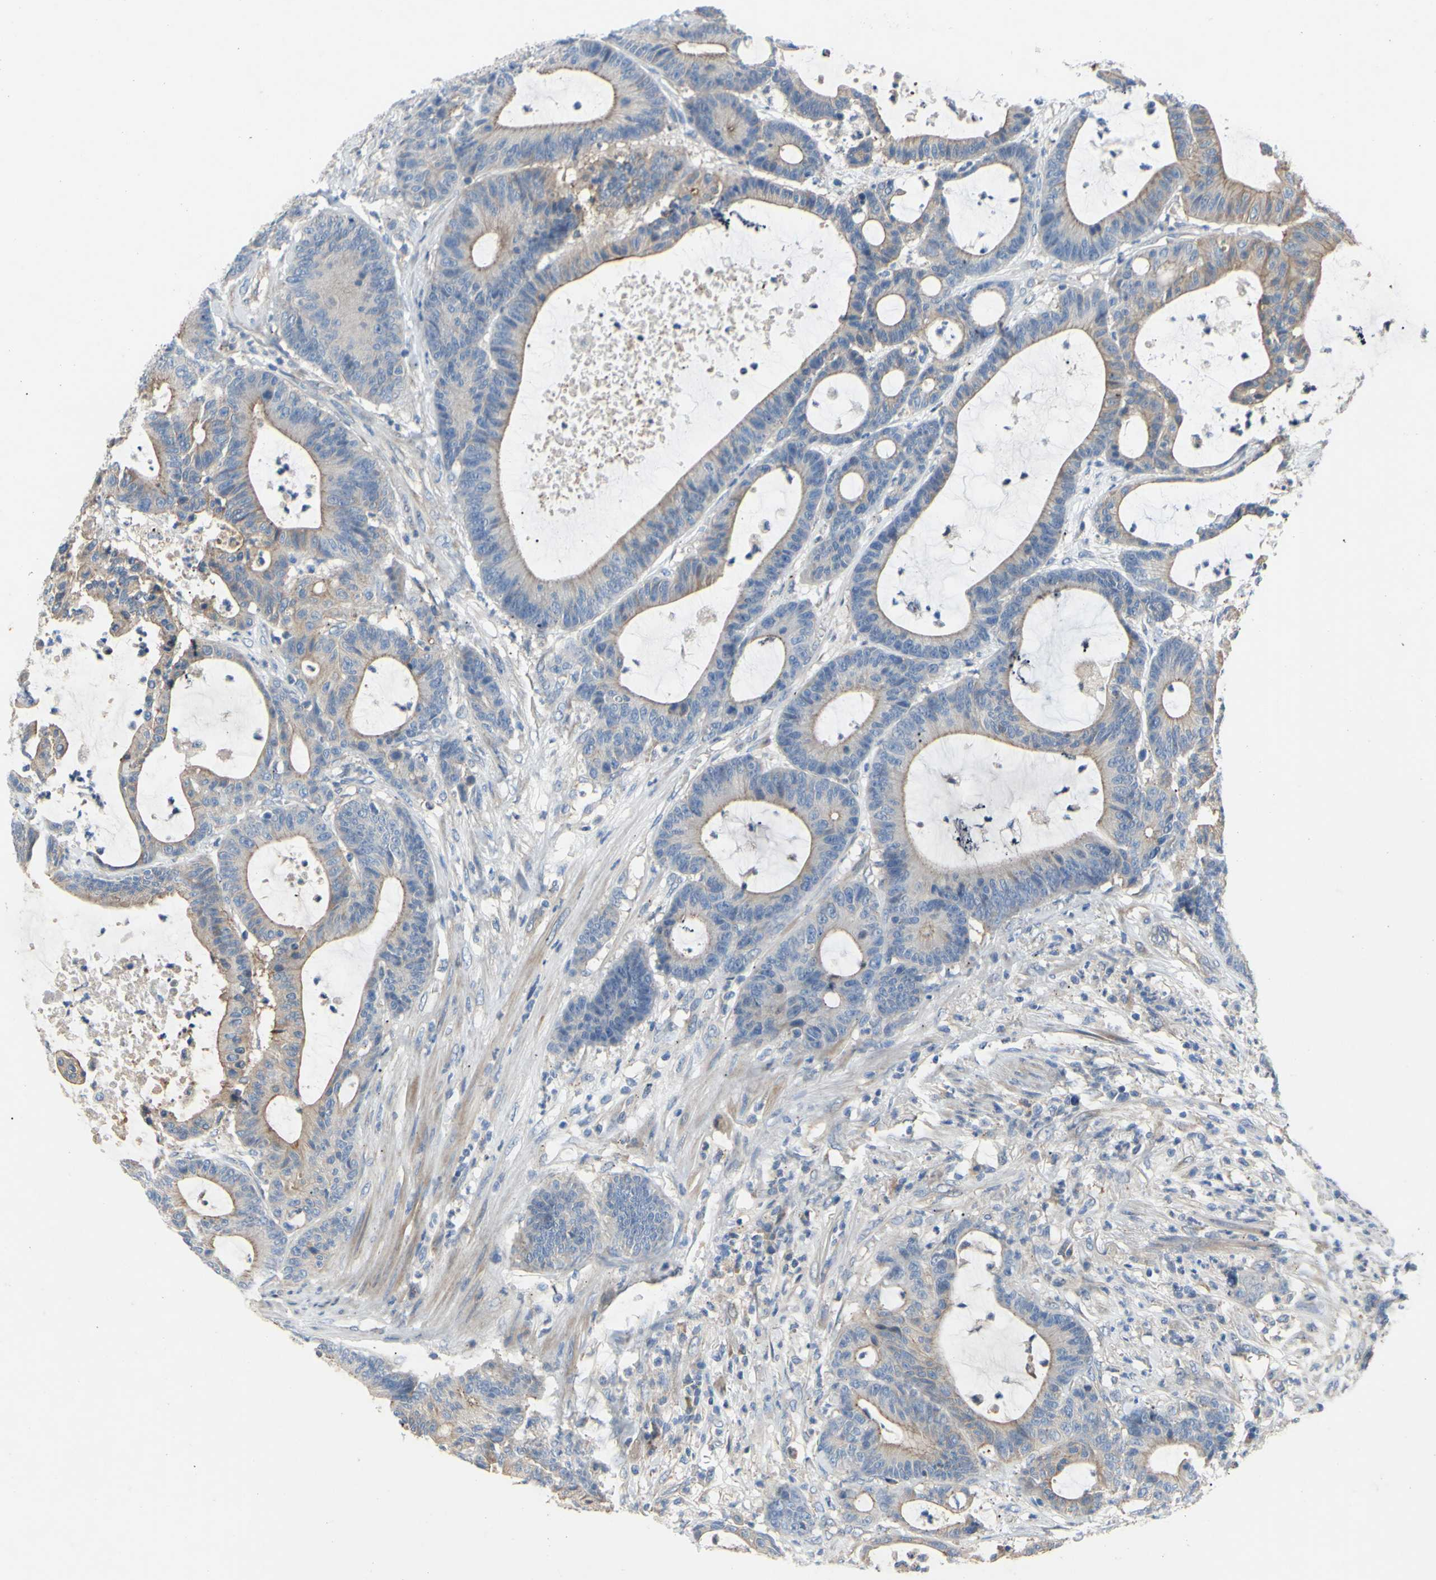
{"staining": {"intensity": "moderate", "quantity": "25%-75%", "location": "cytoplasmic/membranous"}, "tissue": "colorectal cancer", "cell_type": "Tumor cells", "image_type": "cancer", "snomed": [{"axis": "morphology", "description": "Adenocarcinoma, NOS"}, {"axis": "topography", "description": "Colon"}], "caption": "Protein analysis of colorectal adenocarcinoma tissue exhibits moderate cytoplasmic/membranous positivity in approximately 25%-75% of tumor cells.", "gene": "TMEM59L", "patient": {"sex": "female", "age": 84}}